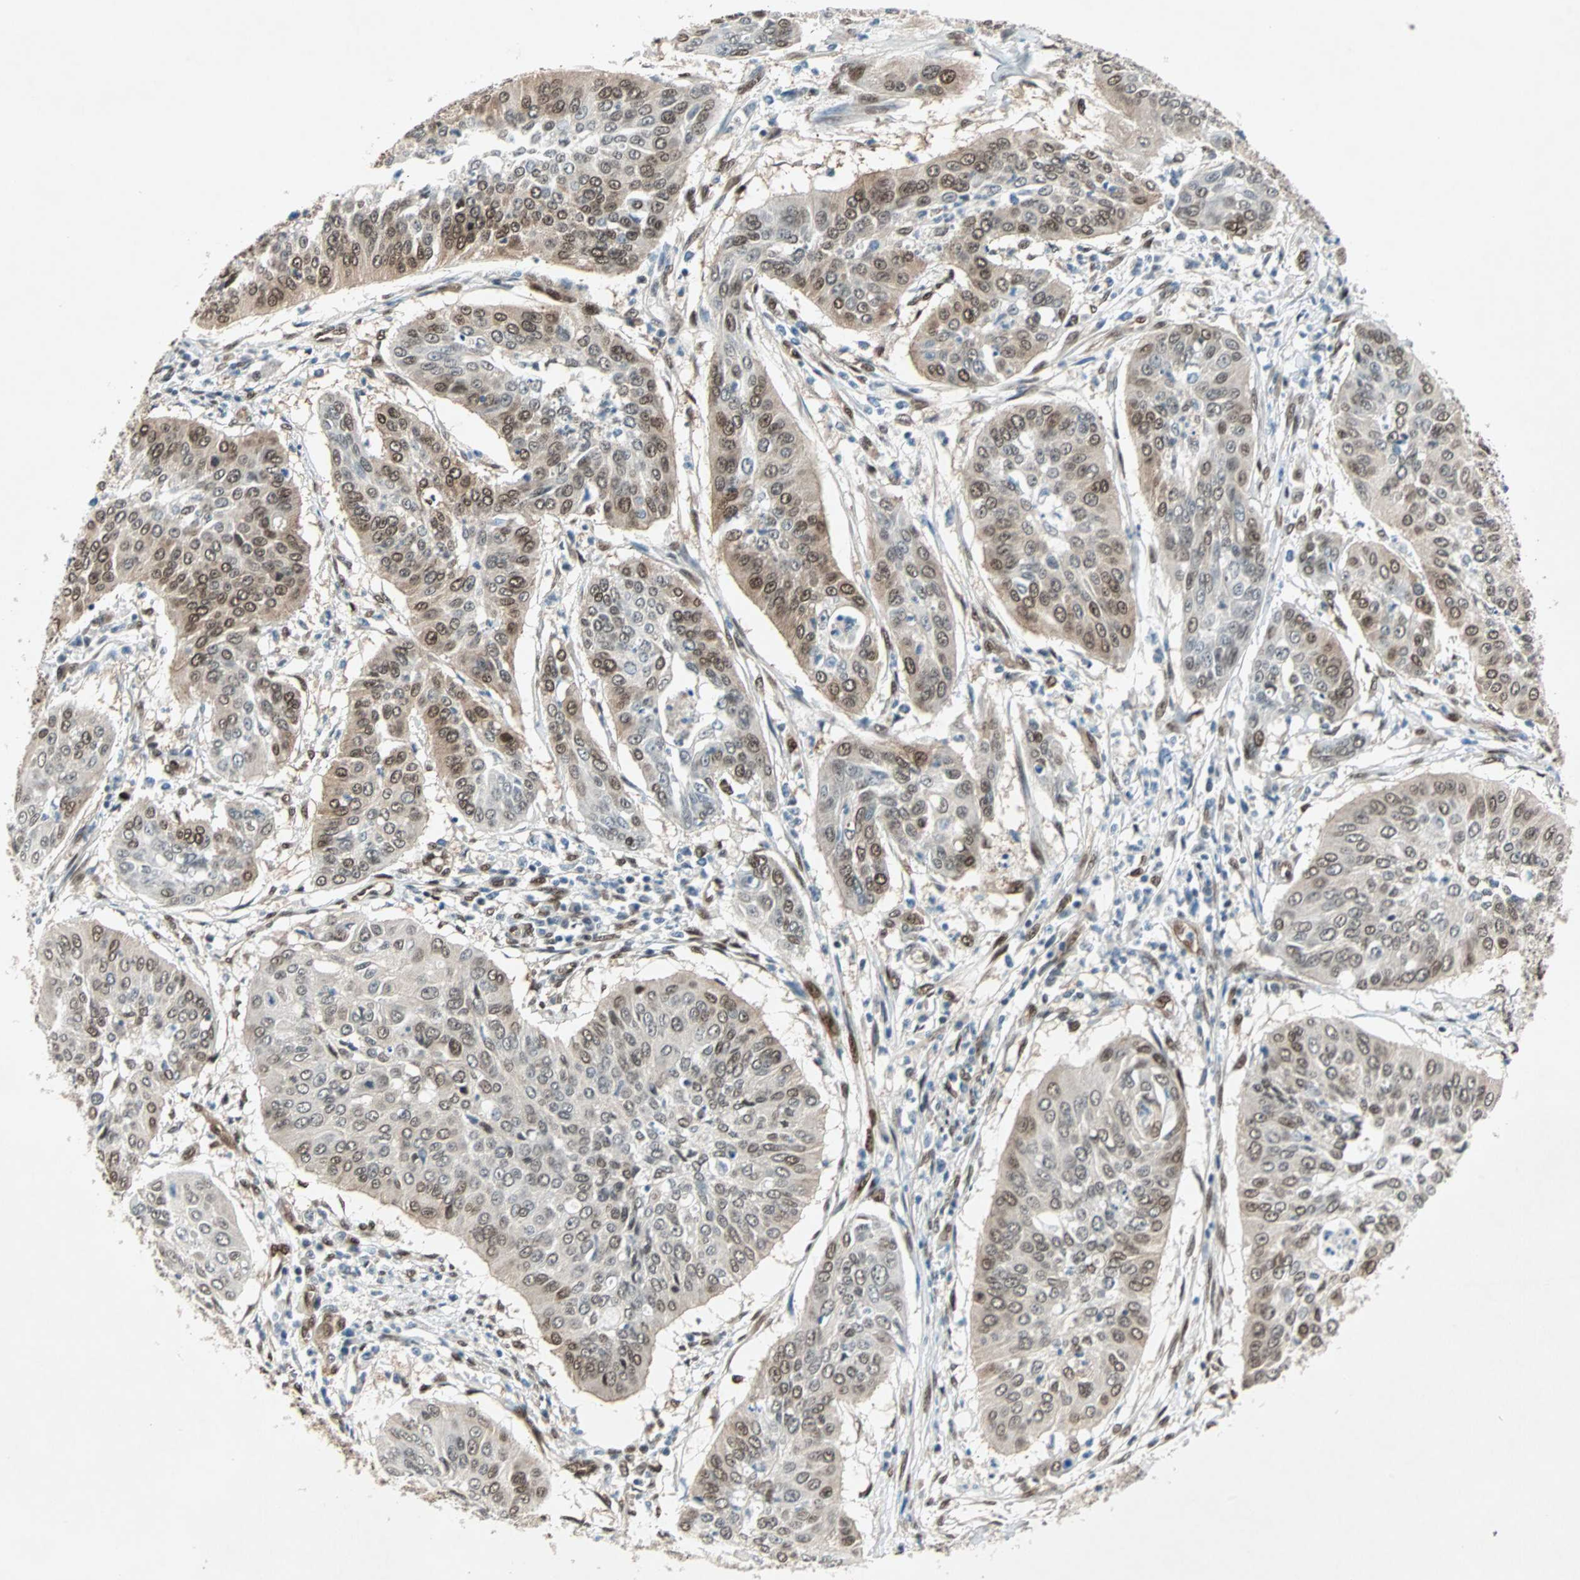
{"staining": {"intensity": "moderate", "quantity": ">75%", "location": "cytoplasmic/membranous,nuclear"}, "tissue": "cervical cancer", "cell_type": "Tumor cells", "image_type": "cancer", "snomed": [{"axis": "morphology", "description": "Normal tissue, NOS"}, {"axis": "morphology", "description": "Squamous cell carcinoma, NOS"}, {"axis": "topography", "description": "Cervix"}], "caption": "The immunohistochemical stain shows moderate cytoplasmic/membranous and nuclear positivity in tumor cells of cervical squamous cell carcinoma tissue.", "gene": "WWTR1", "patient": {"sex": "female", "age": 39}}